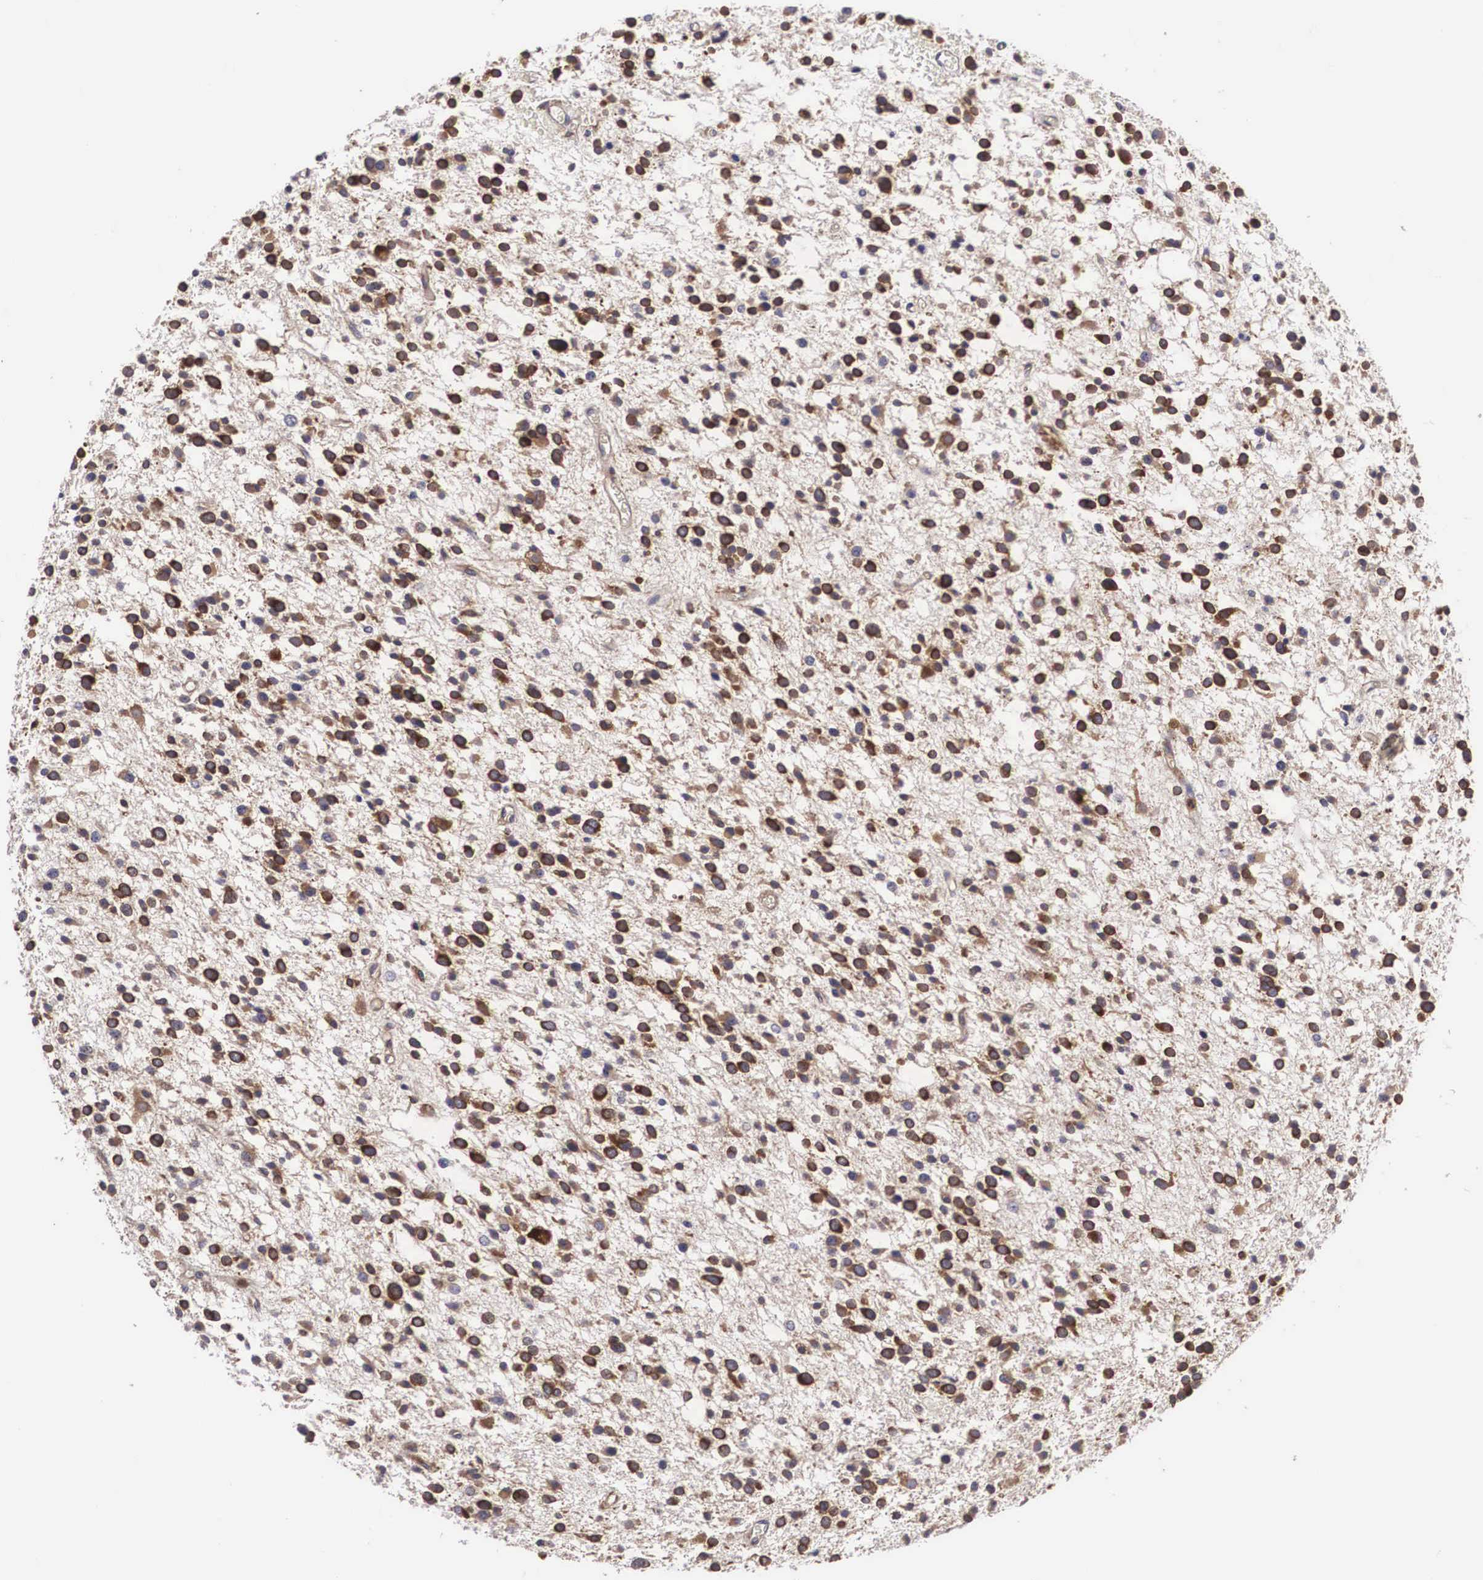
{"staining": {"intensity": "moderate", "quantity": ">75%", "location": "cytoplasmic/membranous"}, "tissue": "glioma", "cell_type": "Tumor cells", "image_type": "cancer", "snomed": [{"axis": "morphology", "description": "Glioma, malignant, Low grade"}, {"axis": "topography", "description": "Brain"}], "caption": "Immunohistochemical staining of glioma reveals moderate cytoplasmic/membranous protein positivity in about >75% of tumor cells.", "gene": "GRIPAP1", "patient": {"sex": "female", "age": 36}}